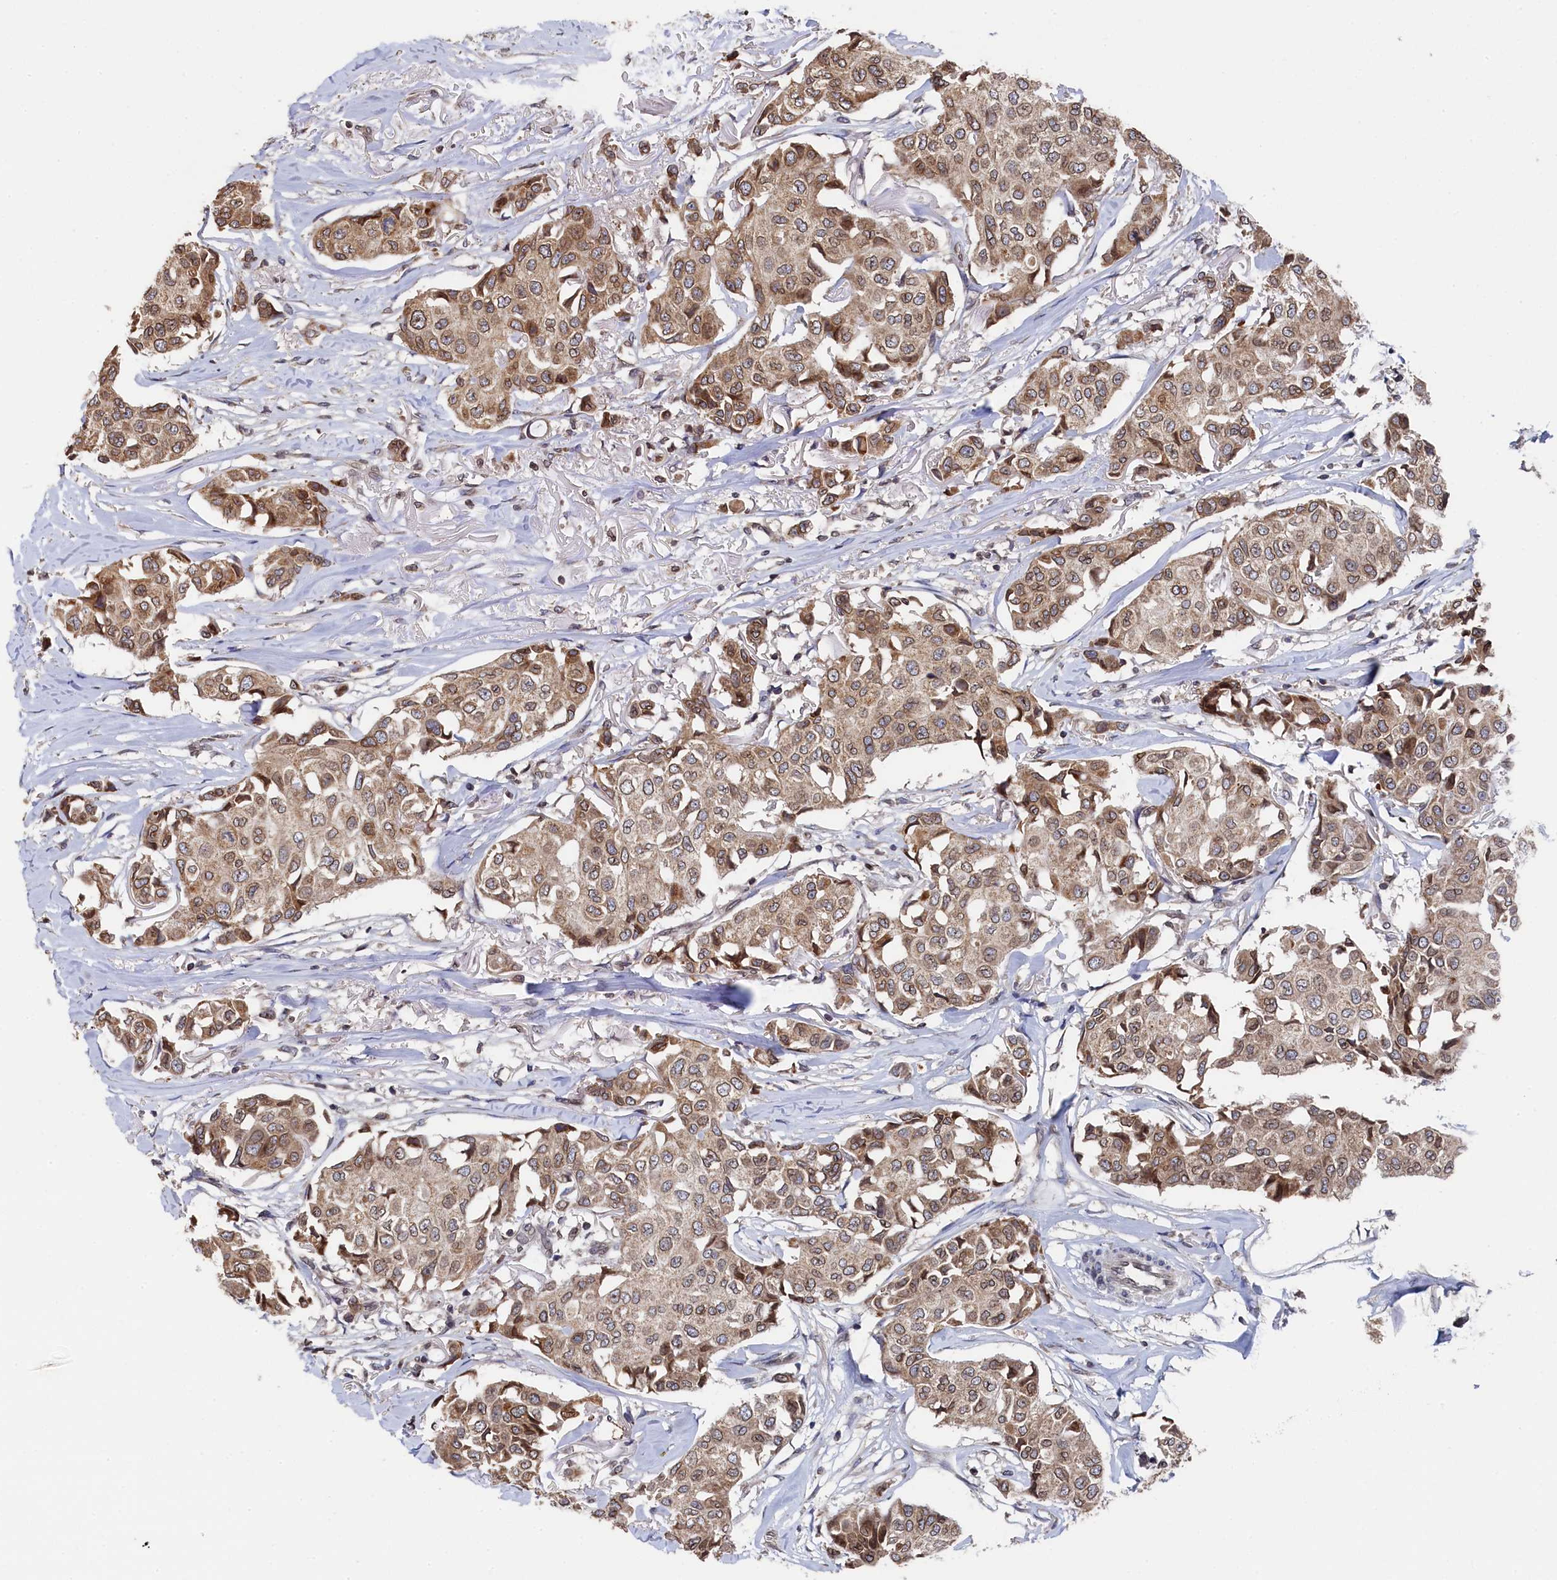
{"staining": {"intensity": "moderate", "quantity": ">75%", "location": "cytoplasmic/membranous,nuclear"}, "tissue": "breast cancer", "cell_type": "Tumor cells", "image_type": "cancer", "snomed": [{"axis": "morphology", "description": "Duct carcinoma"}, {"axis": "topography", "description": "Breast"}], "caption": "Human breast cancer (infiltrating ductal carcinoma) stained with a protein marker exhibits moderate staining in tumor cells.", "gene": "ANKEF1", "patient": {"sex": "female", "age": 80}}